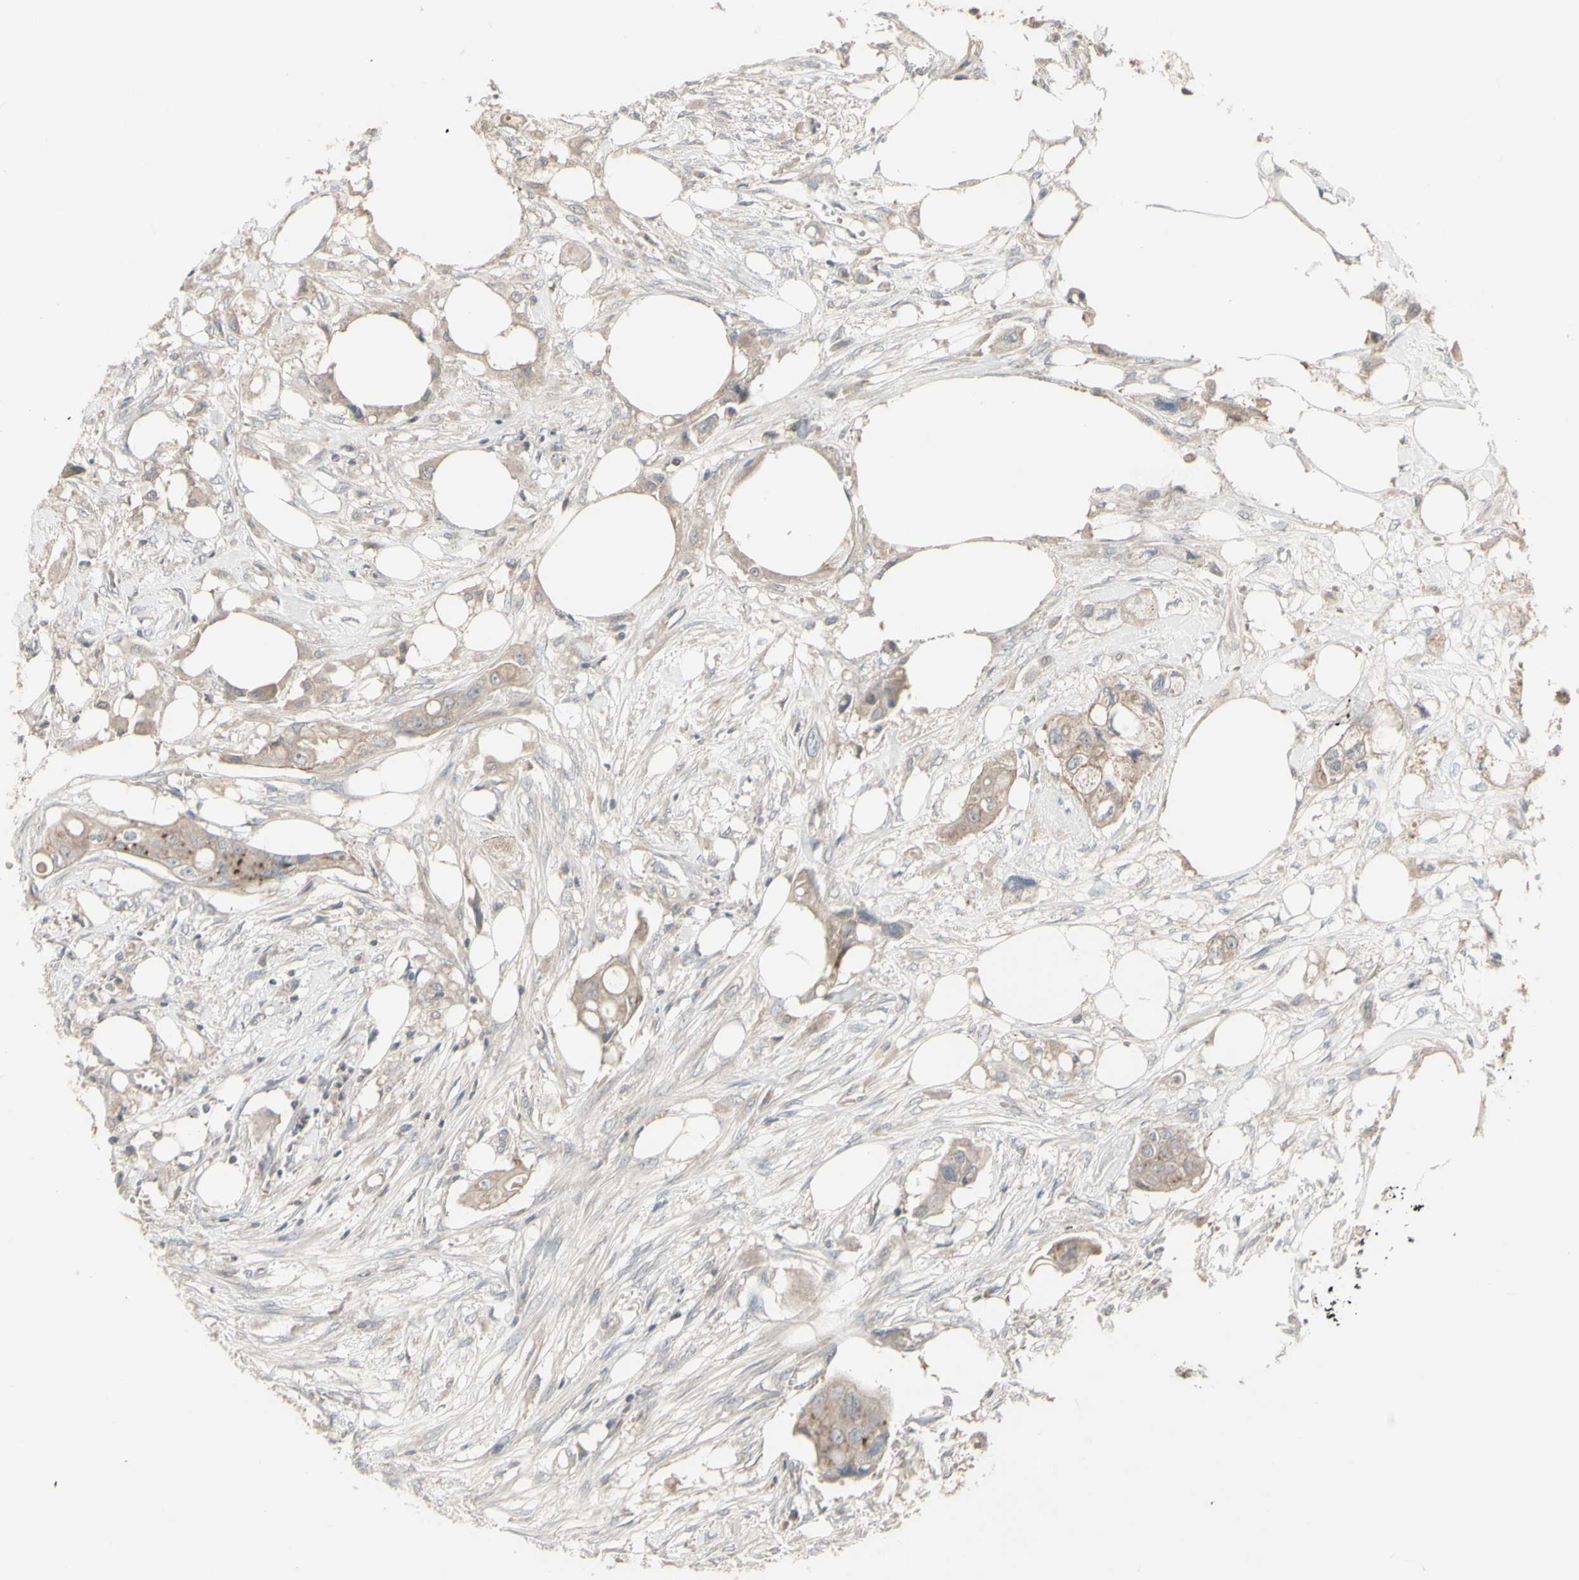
{"staining": {"intensity": "negative", "quantity": "none", "location": "none"}, "tissue": "colorectal cancer", "cell_type": "Tumor cells", "image_type": "cancer", "snomed": [{"axis": "morphology", "description": "Adenocarcinoma, NOS"}, {"axis": "topography", "description": "Colon"}], "caption": "DAB immunohistochemical staining of colorectal cancer shows no significant staining in tumor cells.", "gene": "CSK", "patient": {"sex": "female", "age": 57}}